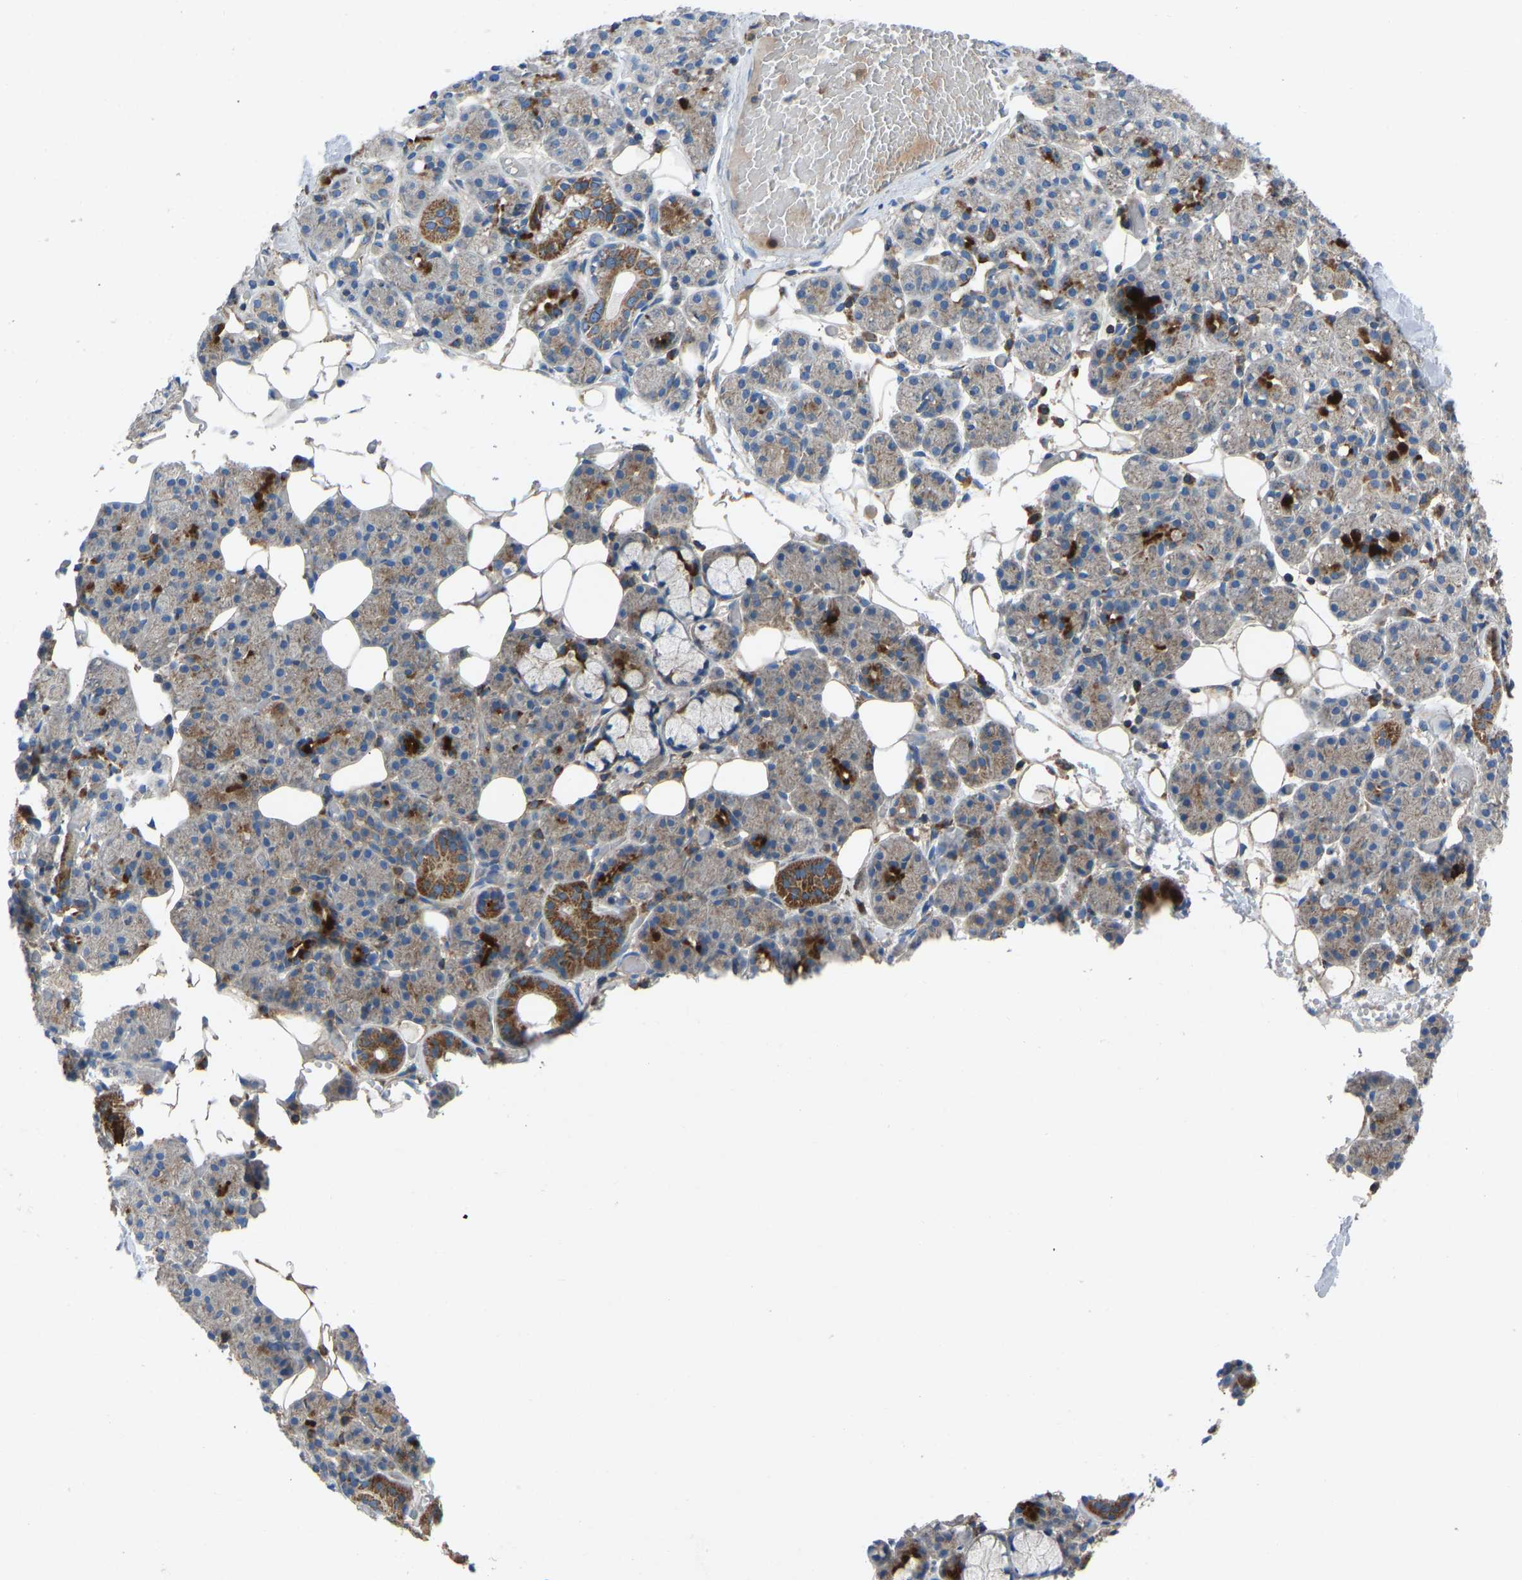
{"staining": {"intensity": "moderate", "quantity": "<25%", "location": "cytoplasmic/membranous"}, "tissue": "salivary gland", "cell_type": "Glandular cells", "image_type": "normal", "snomed": [{"axis": "morphology", "description": "Normal tissue, NOS"}, {"axis": "topography", "description": "Salivary gland"}], "caption": "Protein staining displays moderate cytoplasmic/membranous expression in approximately <25% of glandular cells in normal salivary gland. The protein is shown in brown color, while the nuclei are stained blue.", "gene": "GRK6", "patient": {"sex": "male", "age": 63}}